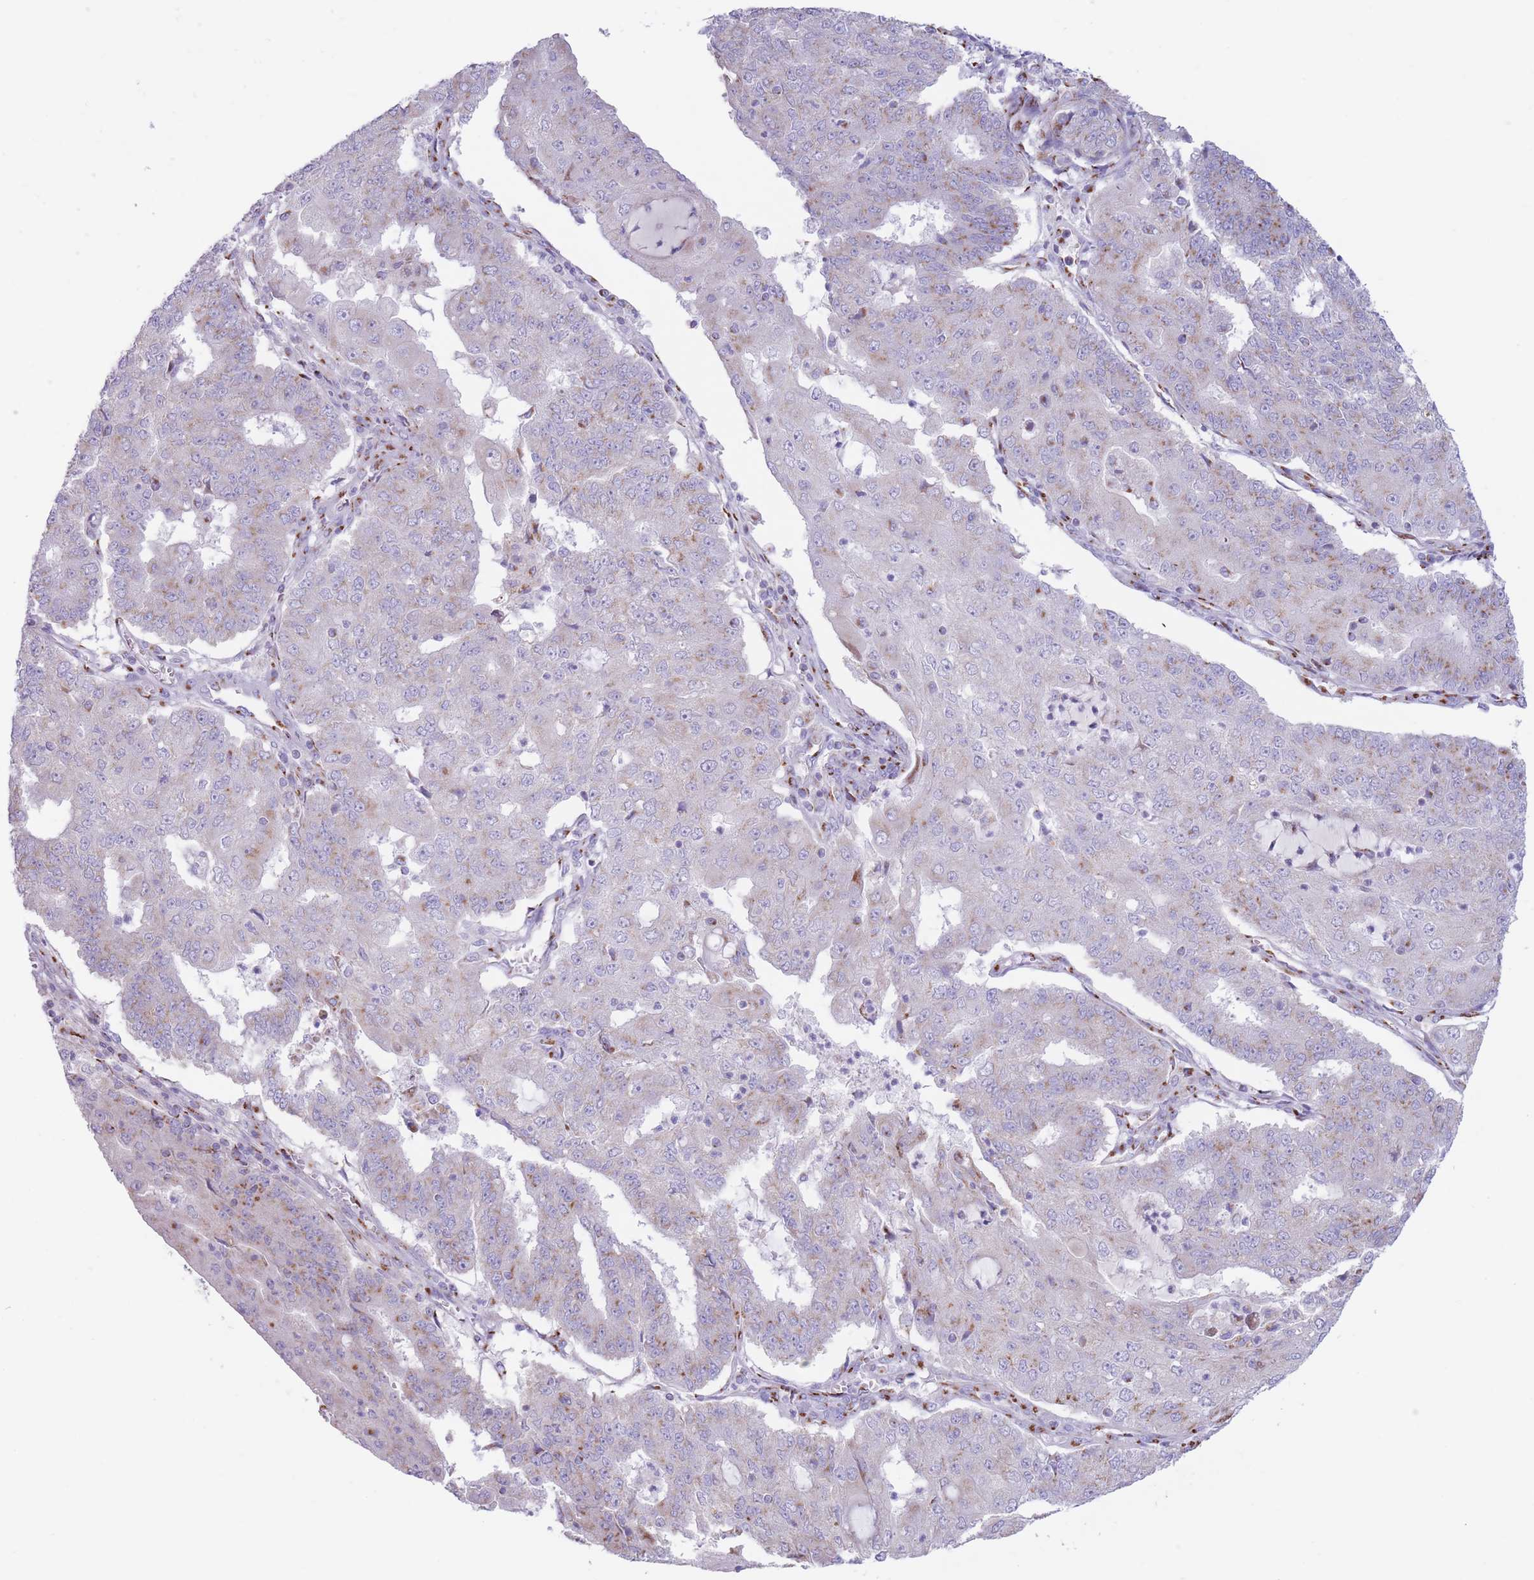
{"staining": {"intensity": "weak", "quantity": "25%-75%", "location": "cytoplasmic/membranous"}, "tissue": "endometrial cancer", "cell_type": "Tumor cells", "image_type": "cancer", "snomed": [{"axis": "morphology", "description": "Adenocarcinoma, NOS"}, {"axis": "topography", "description": "Endometrium"}], "caption": "This micrograph shows adenocarcinoma (endometrial) stained with IHC to label a protein in brown. The cytoplasmic/membranous of tumor cells show weak positivity for the protein. Nuclei are counter-stained blue.", "gene": "MPND", "patient": {"sex": "female", "age": 56}}